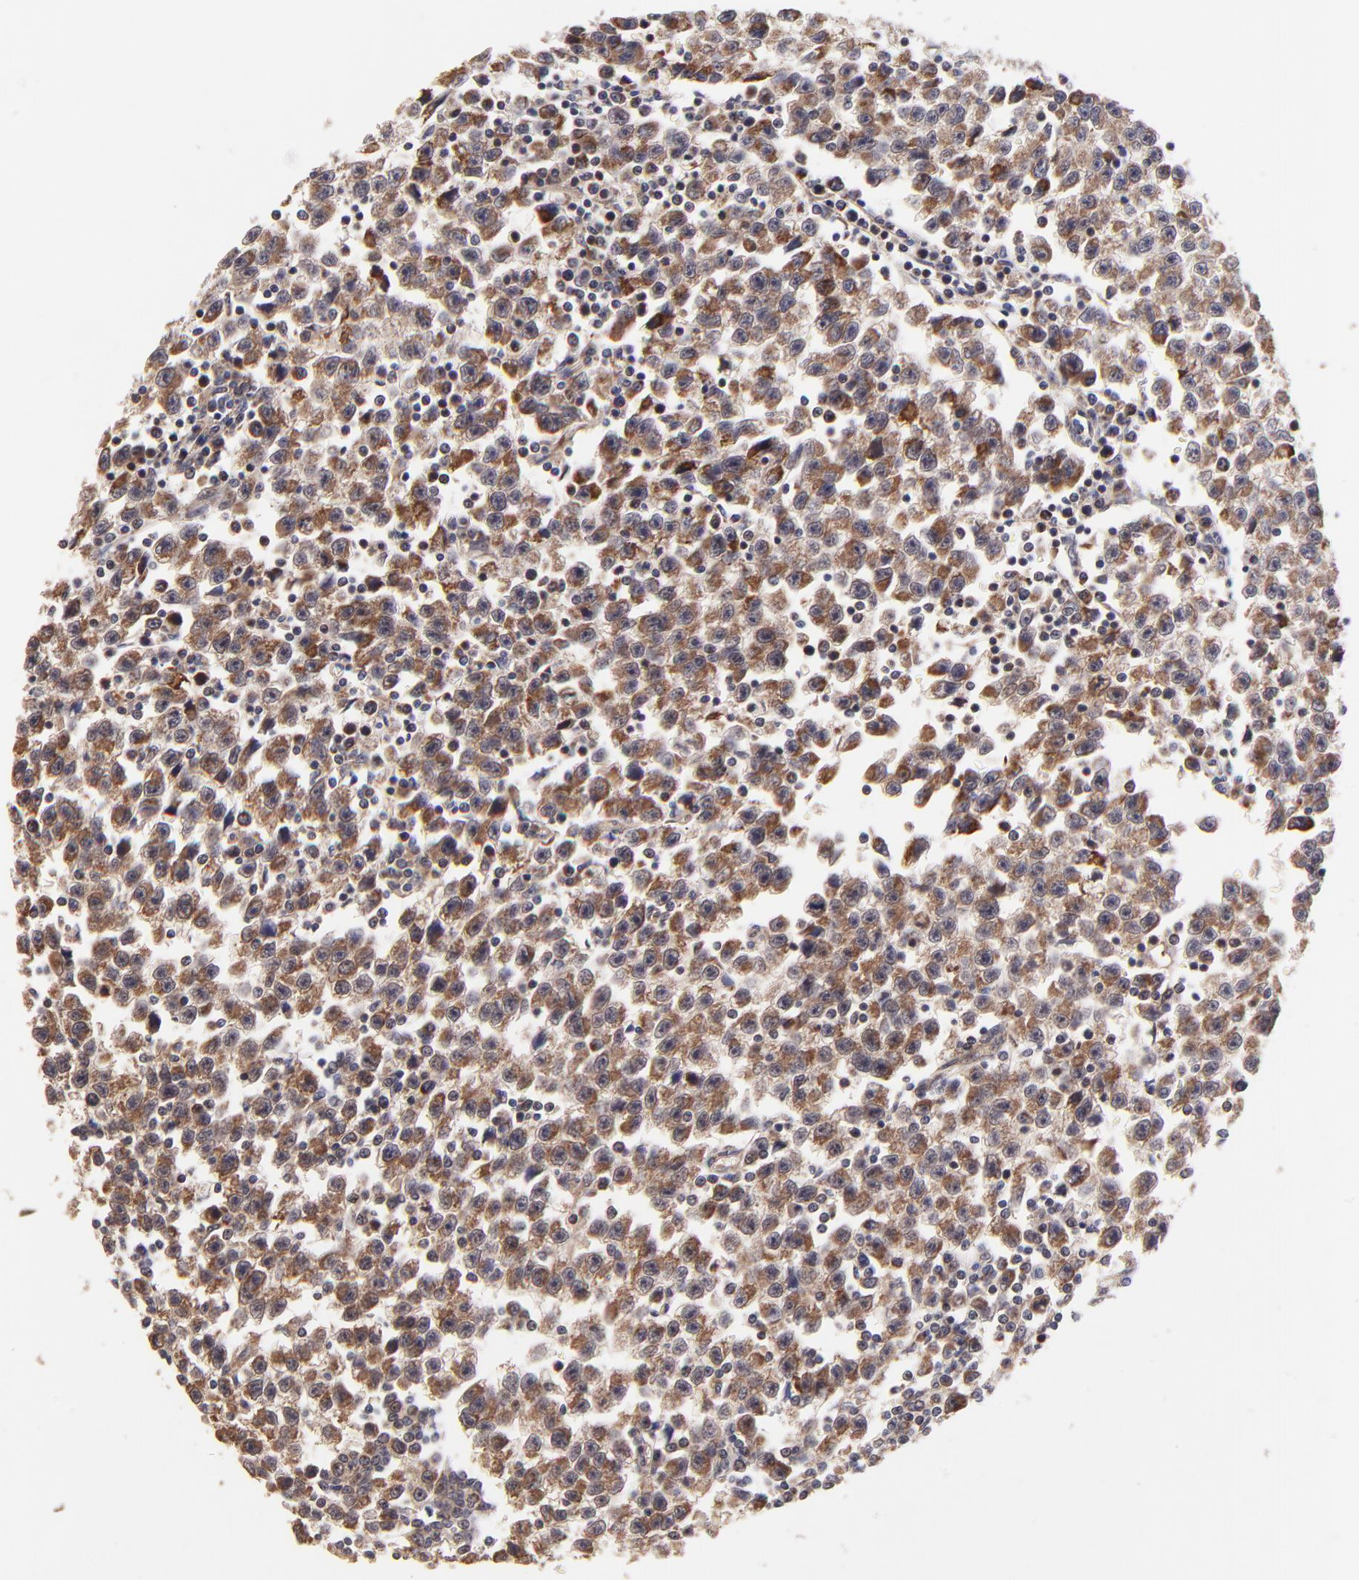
{"staining": {"intensity": "strong", "quantity": ">75%", "location": "cytoplasmic/membranous"}, "tissue": "testis cancer", "cell_type": "Tumor cells", "image_type": "cancer", "snomed": [{"axis": "morphology", "description": "Seminoma, NOS"}, {"axis": "topography", "description": "Testis"}], "caption": "Protein analysis of testis seminoma tissue displays strong cytoplasmic/membranous positivity in about >75% of tumor cells. Nuclei are stained in blue.", "gene": "BAIAP2L2", "patient": {"sex": "male", "age": 35}}